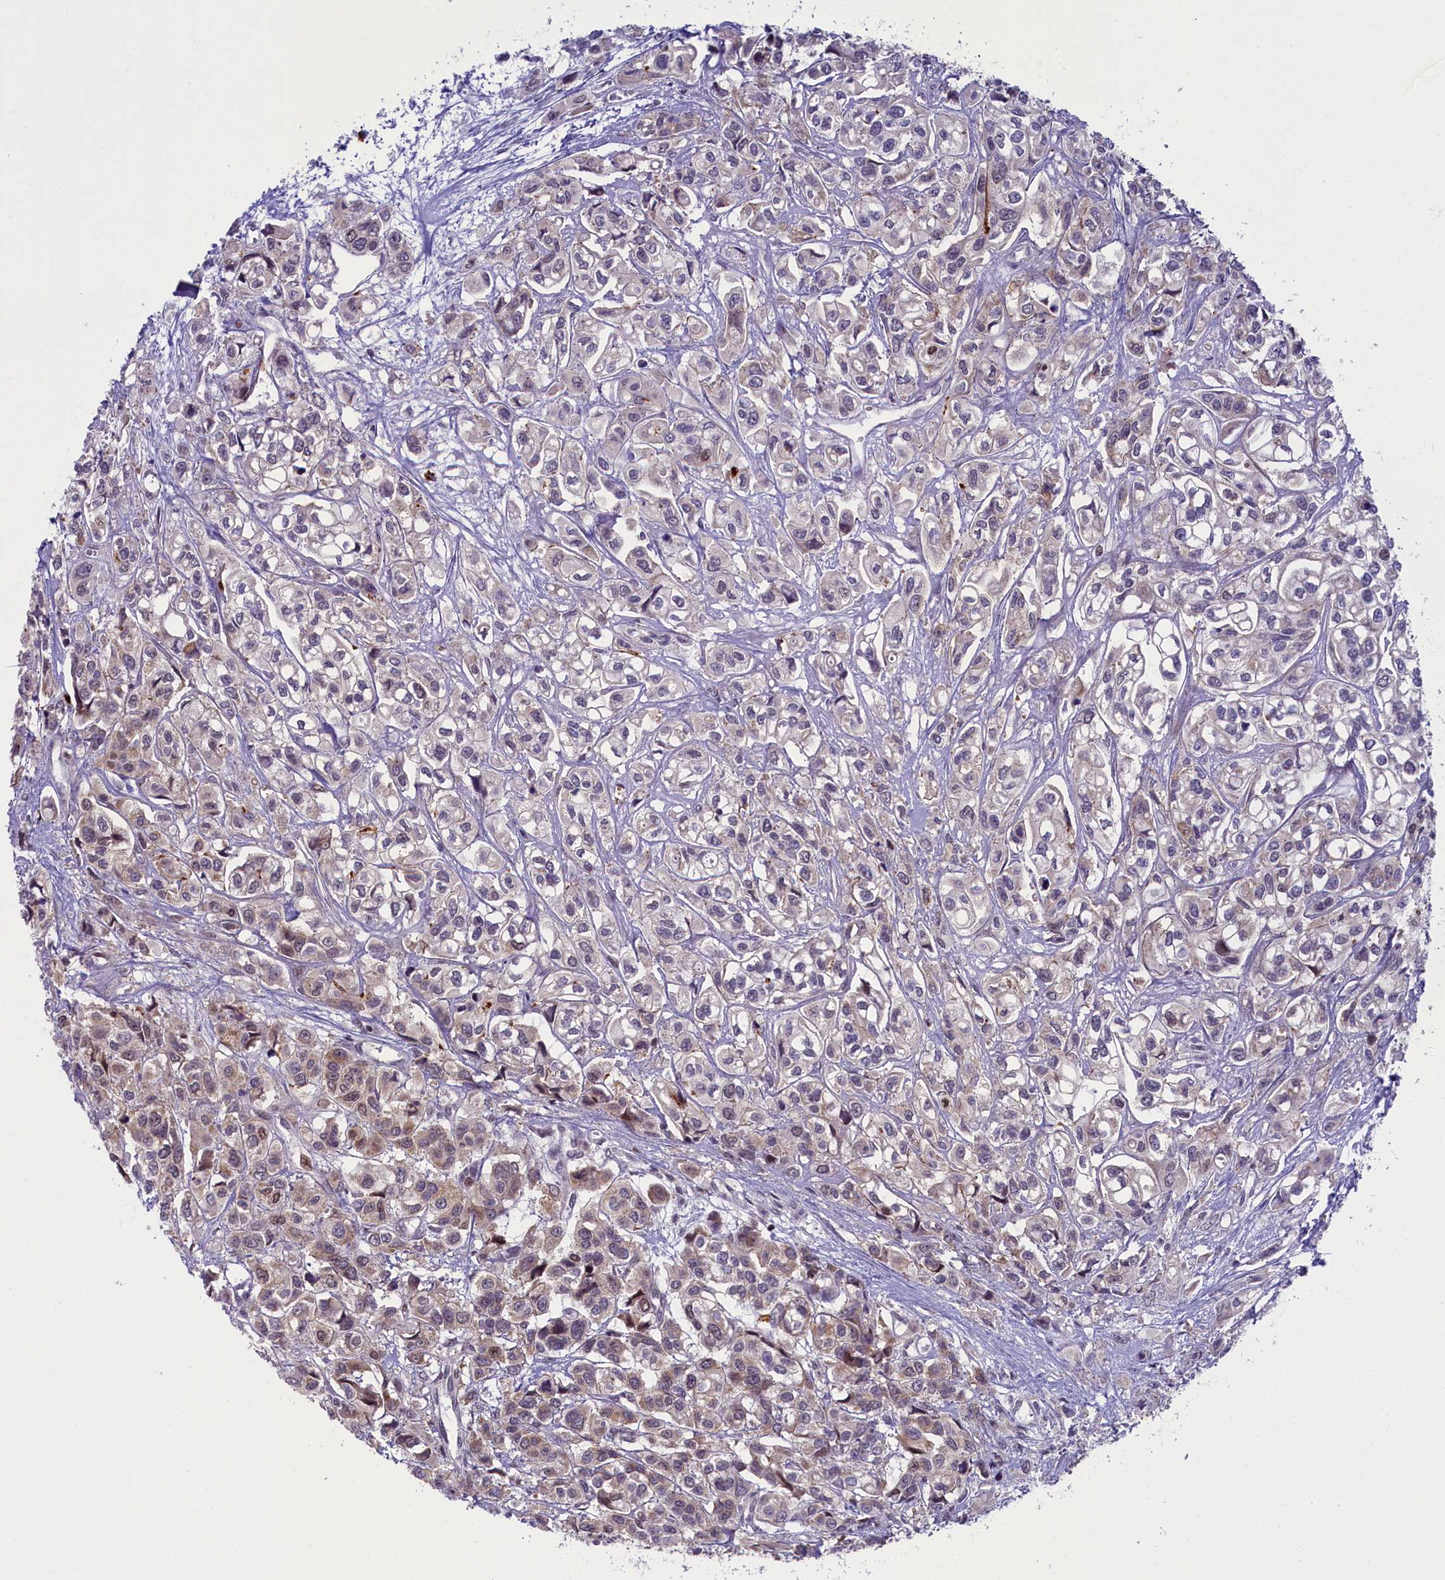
{"staining": {"intensity": "weak", "quantity": "<25%", "location": "cytoplasmic/membranous"}, "tissue": "urothelial cancer", "cell_type": "Tumor cells", "image_type": "cancer", "snomed": [{"axis": "morphology", "description": "Urothelial carcinoma, High grade"}, {"axis": "topography", "description": "Urinary bladder"}], "caption": "IHC histopathology image of urothelial cancer stained for a protein (brown), which demonstrates no expression in tumor cells.", "gene": "CCL23", "patient": {"sex": "male", "age": 67}}